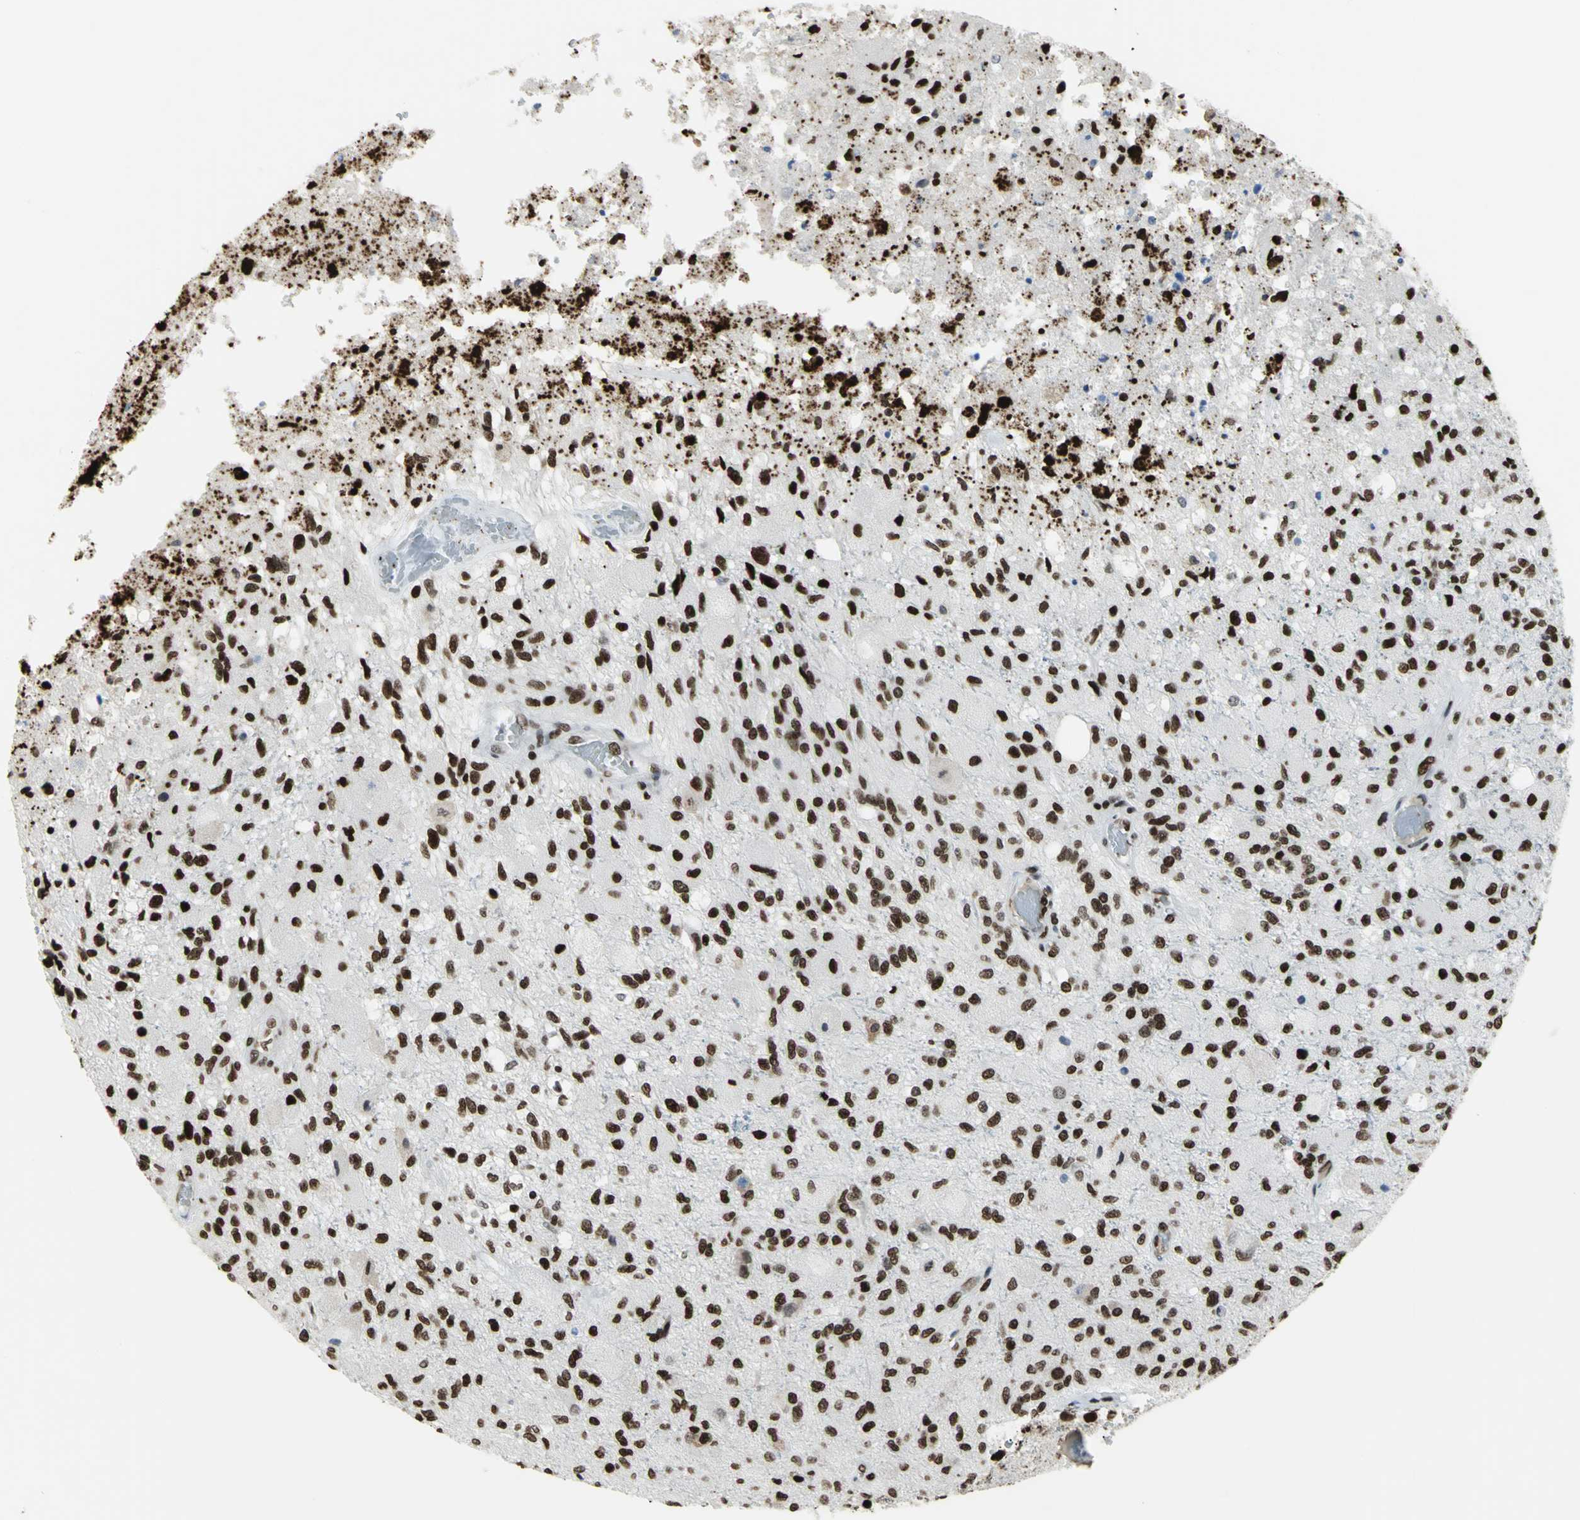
{"staining": {"intensity": "strong", "quantity": ">75%", "location": "nuclear"}, "tissue": "glioma", "cell_type": "Tumor cells", "image_type": "cancer", "snomed": [{"axis": "morphology", "description": "Normal tissue, NOS"}, {"axis": "morphology", "description": "Glioma, malignant, High grade"}, {"axis": "topography", "description": "Cerebral cortex"}], "caption": "Immunohistochemical staining of glioma demonstrates high levels of strong nuclear positivity in about >75% of tumor cells.", "gene": "HMGB1", "patient": {"sex": "male", "age": 77}}